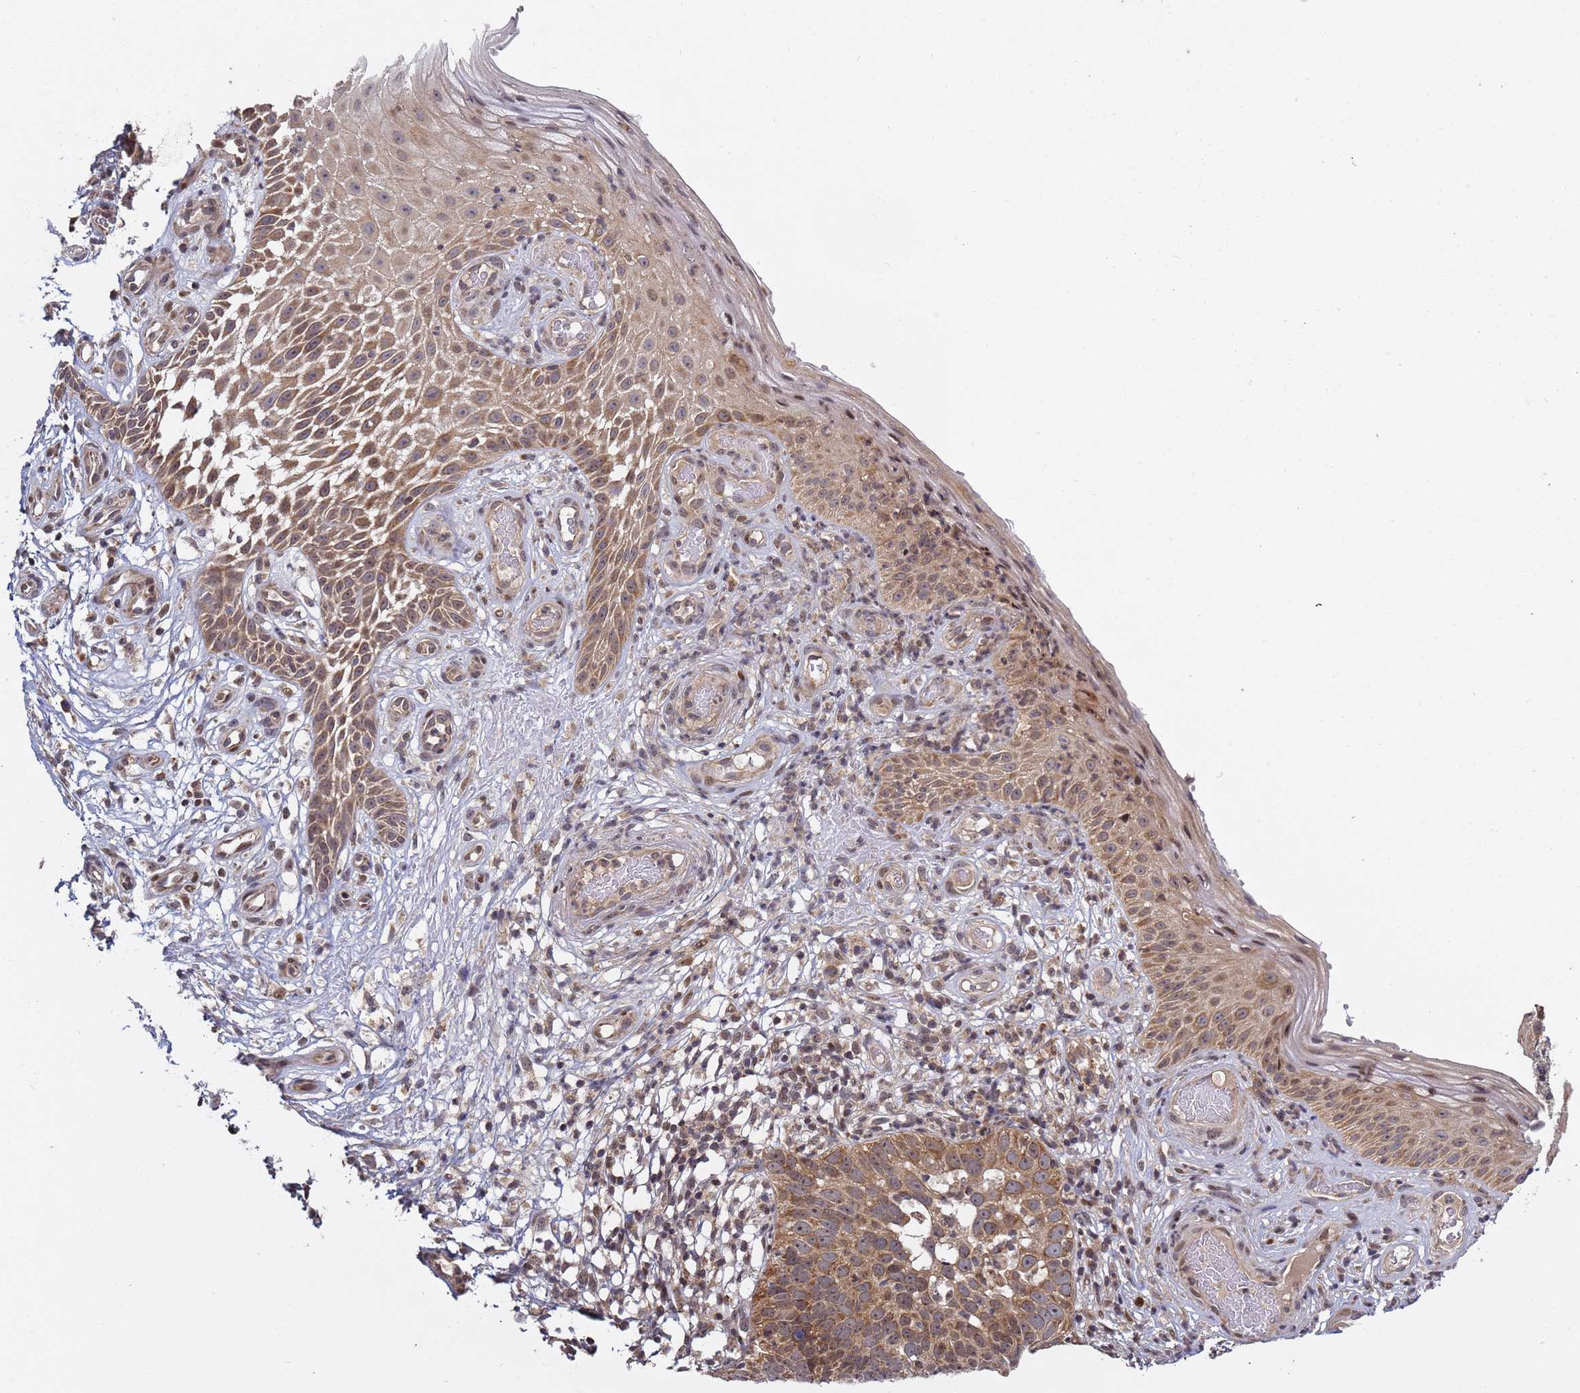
{"staining": {"intensity": "moderate", "quantity": ">75%", "location": "cytoplasmic/membranous,nuclear"}, "tissue": "skin cancer", "cell_type": "Tumor cells", "image_type": "cancer", "snomed": [{"axis": "morphology", "description": "Basal cell carcinoma"}, {"axis": "topography", "description": "Skin"}], "caption": "Human basal cell carcinoma (skin) stained with a brown dye demonstrates moderate cytoplasmic/membranous and nuclear positive staining in approximately >75% of tumor cells.", "gene": "RCOR2", "patient": {"sex": "male", "age": 89}}